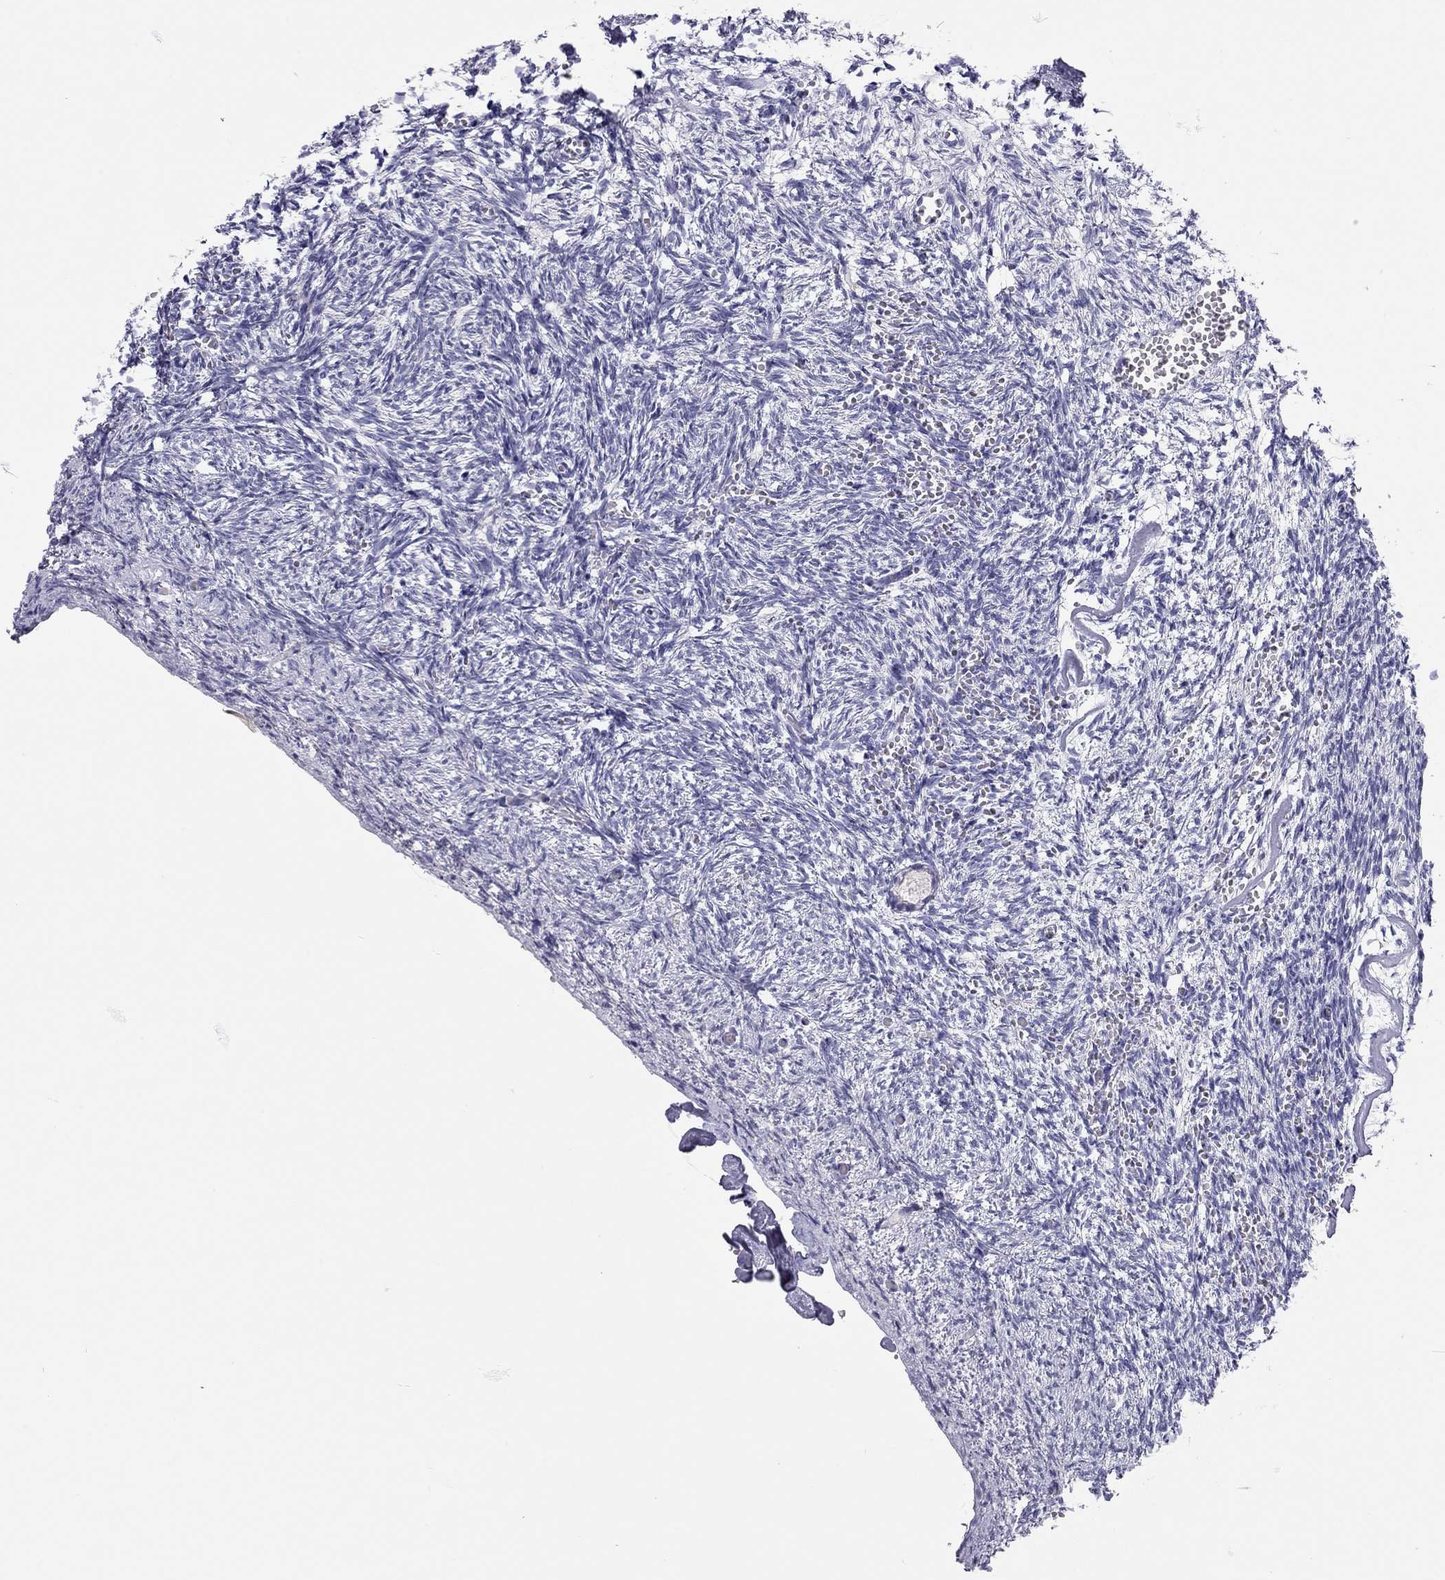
{"staining": {"intensity": "negative", "quantity": "none", "location": "none"}, "tissue": "ovary", "cell_type": "Follicle cells", "image_type": "normal", "snomed": [{"axis": "morphology", "description": "Normal tissue, NOS"}, {"axis": "topography", "description": "Ovary"}], "caption": "This is an immunohistochemistry (IHC) histopathology image of benign human ovary. There is no expression in follicle cells.", "gene": "SCARB1", "patient": {"sex": "female", "age": 43}}